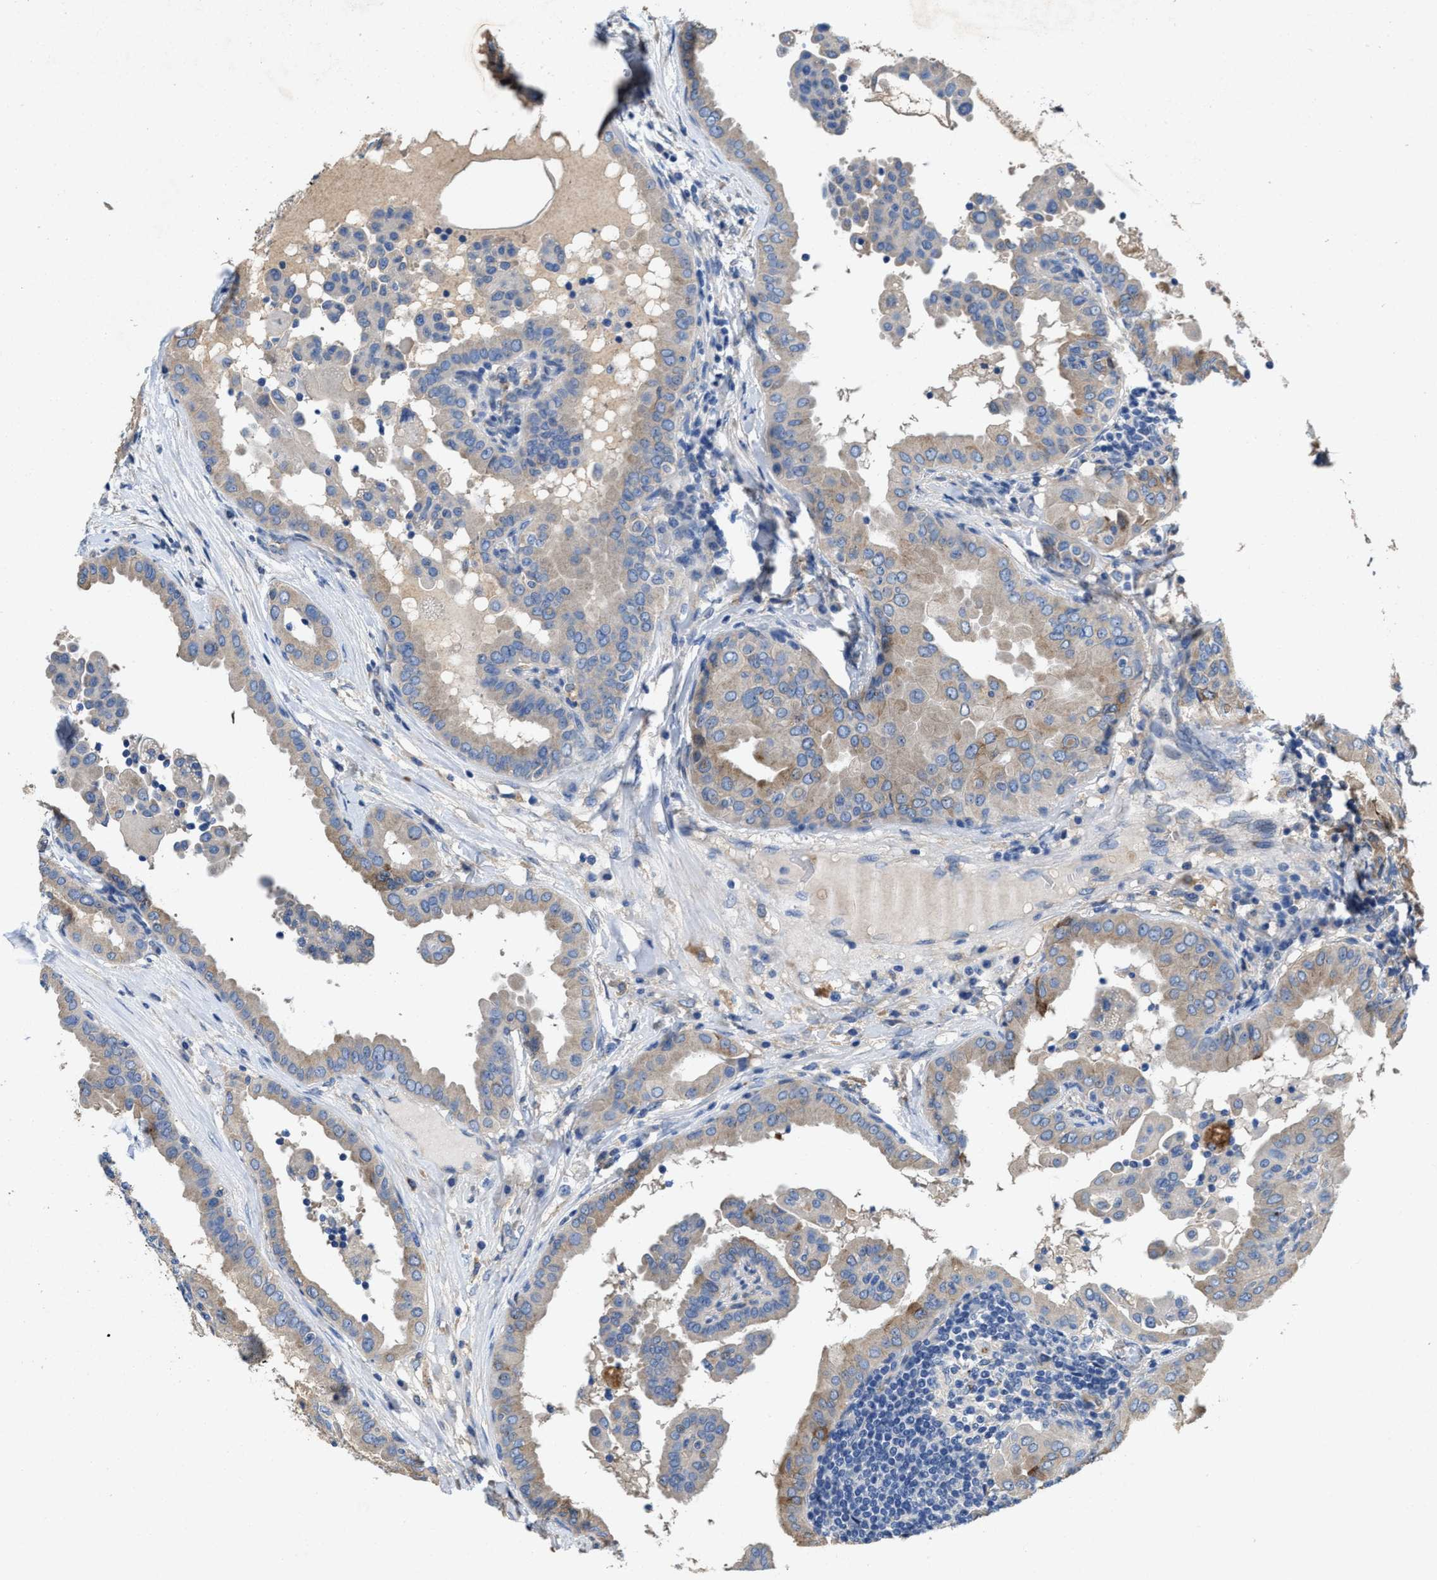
{"staining": {"intensity": "weak", "quantity": "25%-75%", "location": "cytoplasmic/membranous"}, "tissue": "thyroid cancer", "cell_type": "Tumor cells", "image_type": "cancer", "snomed": [{"axis": "morphology", "description": "Papillary adenocarcinoma, NOS"}, {"axis": "topography", "description": "Thyroid gland"}], "caption": "A micrograph showing weak cytoplasmic/membranous positivity in about 25%-75% of tumor cells in papillary adenocarcinoma (thyroid), as visualized by brown immunohistochemical staining.", "gene": "PEG10", "patient": {"sex": "male", "age": 33}}